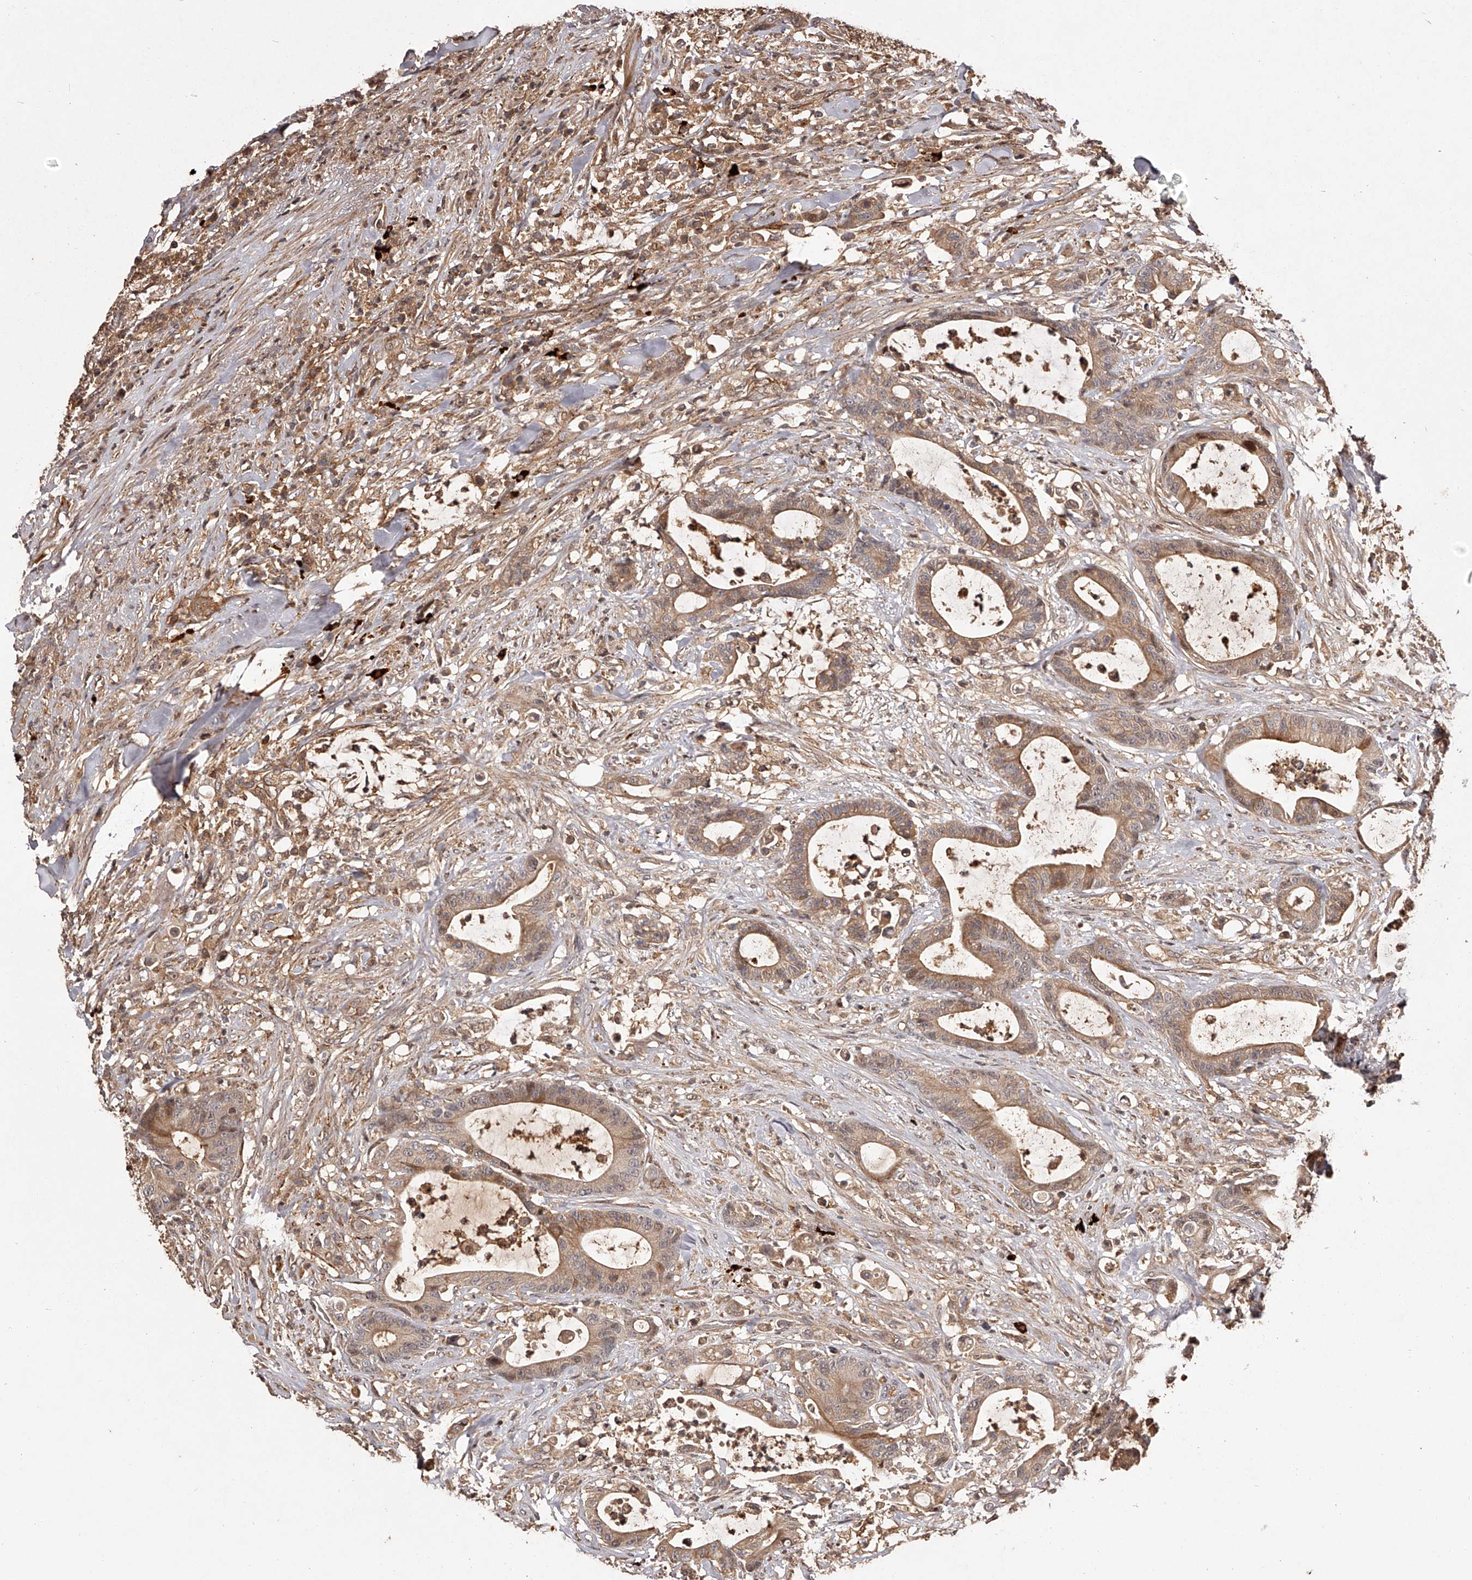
{"staining": {"intensity": "moderate", "quantity": ">75%", "location": "cytoplasmic/membranous"}, "tissue": "colorectal cancer", "cell_type": "Tumor cells", "image_type": "cancer", "snomed": [{"axis": "morphology", "description": "Adenocarcinoma, NOS"}, {"axis": "topography", "description": "Colon"}], "caption": "Colorectal cancer (adenocarcinoma) was stained to show a protein in brown. There is medium levels of moderate cytoplasmic/membranous expression in approximately >75% of tumor cells. (DAB IHC, brown staining for protein, blue staining for nuclei).", "gene": "CRYZL1", "patient": {"sex": "female", "age": 84}}